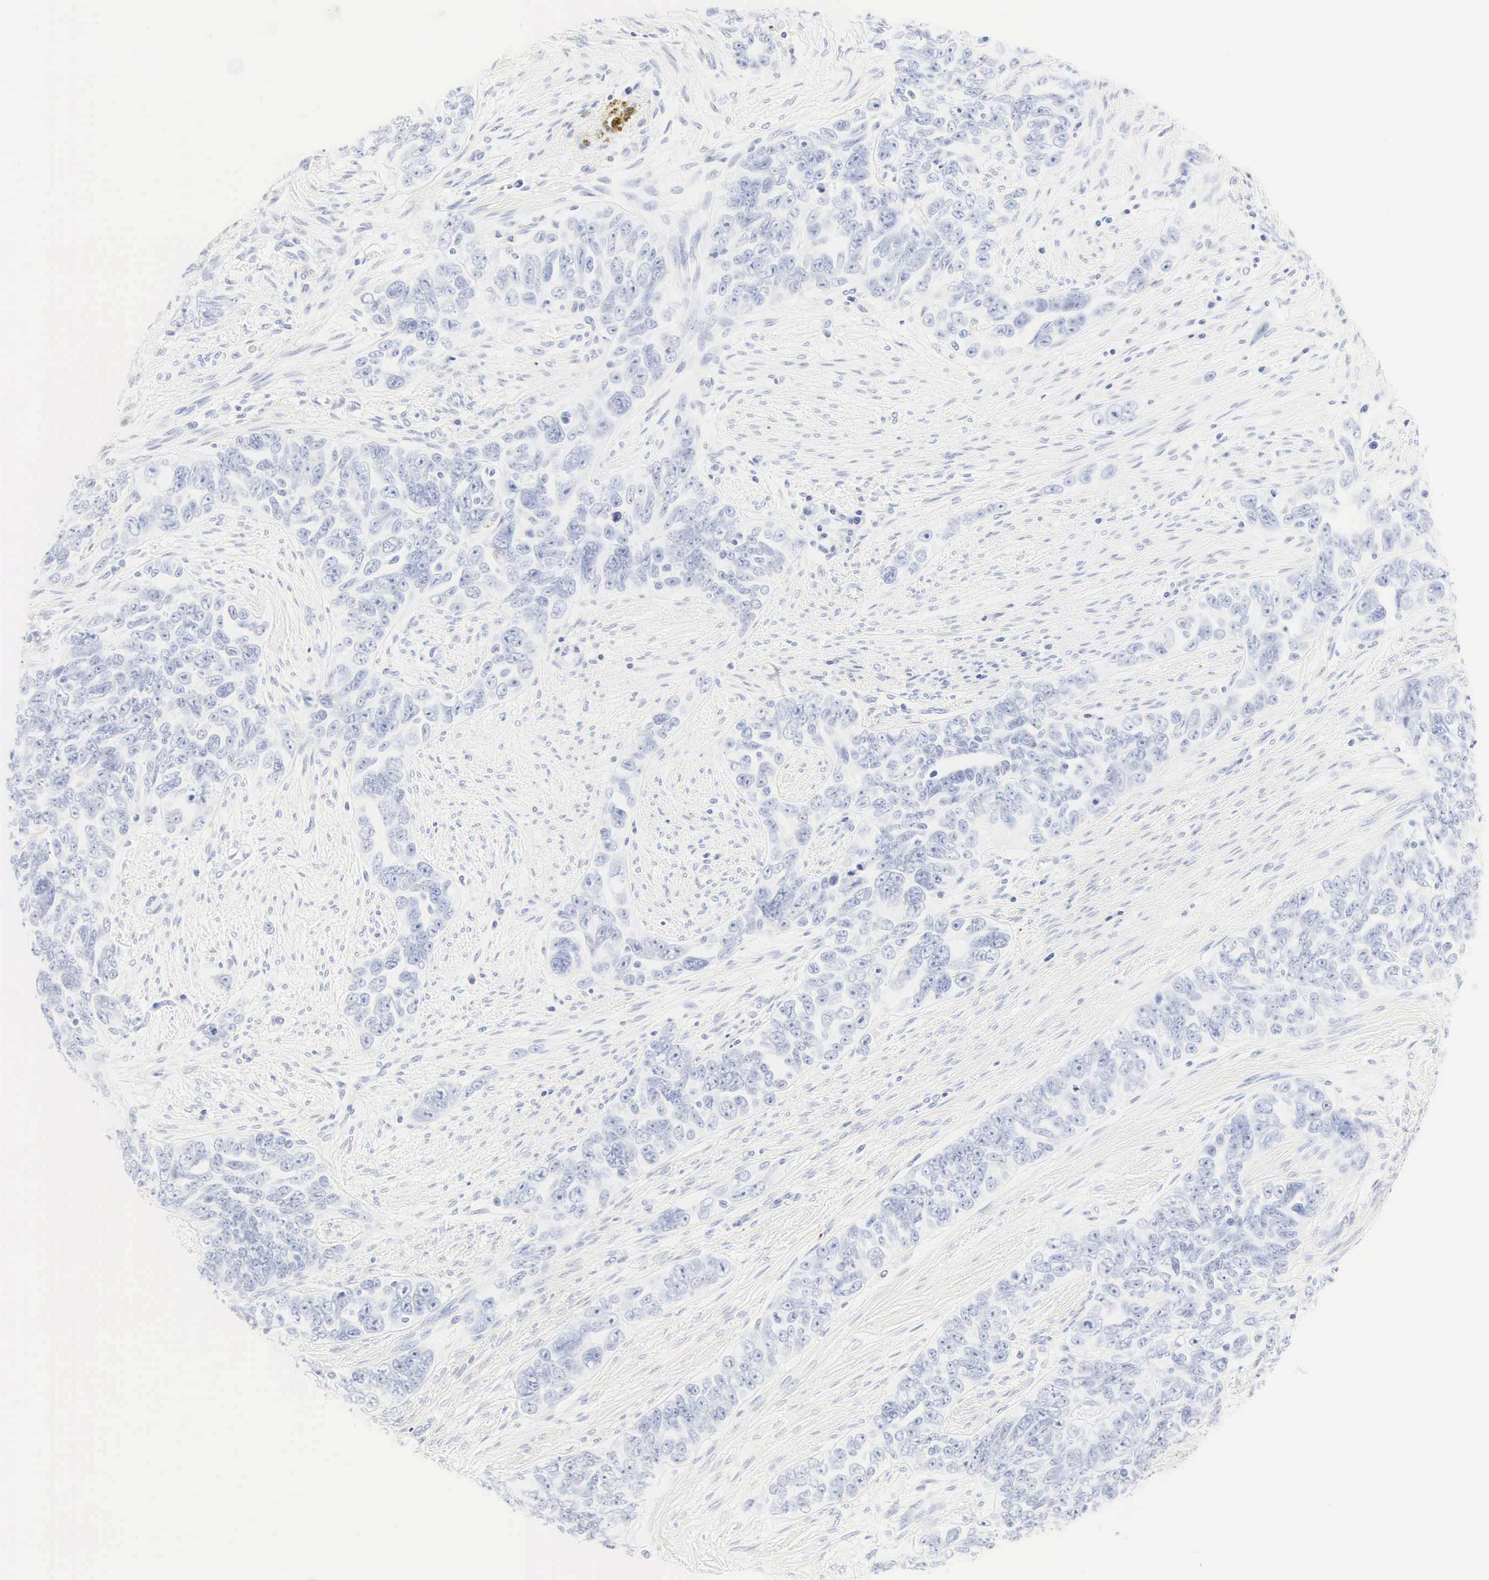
{"staining": {"intensity": "negative", "quantity": "none", "location": "none"}, "tissue": "ovarian cancer", "cell_type": "Tumor cells", "image_type": "cancer", "snomed": [{"axis": "morphology", "description": "Cystadenocarcinoma, serous, NOS"}, {"axis": "topography", "description": "Ovary"}], "caption": "The histopathology image displays no significant positivity in tumor cells of ovarian cancer.", "gene": "CGB3", "patient": {"sex": "female", "age": 63}}